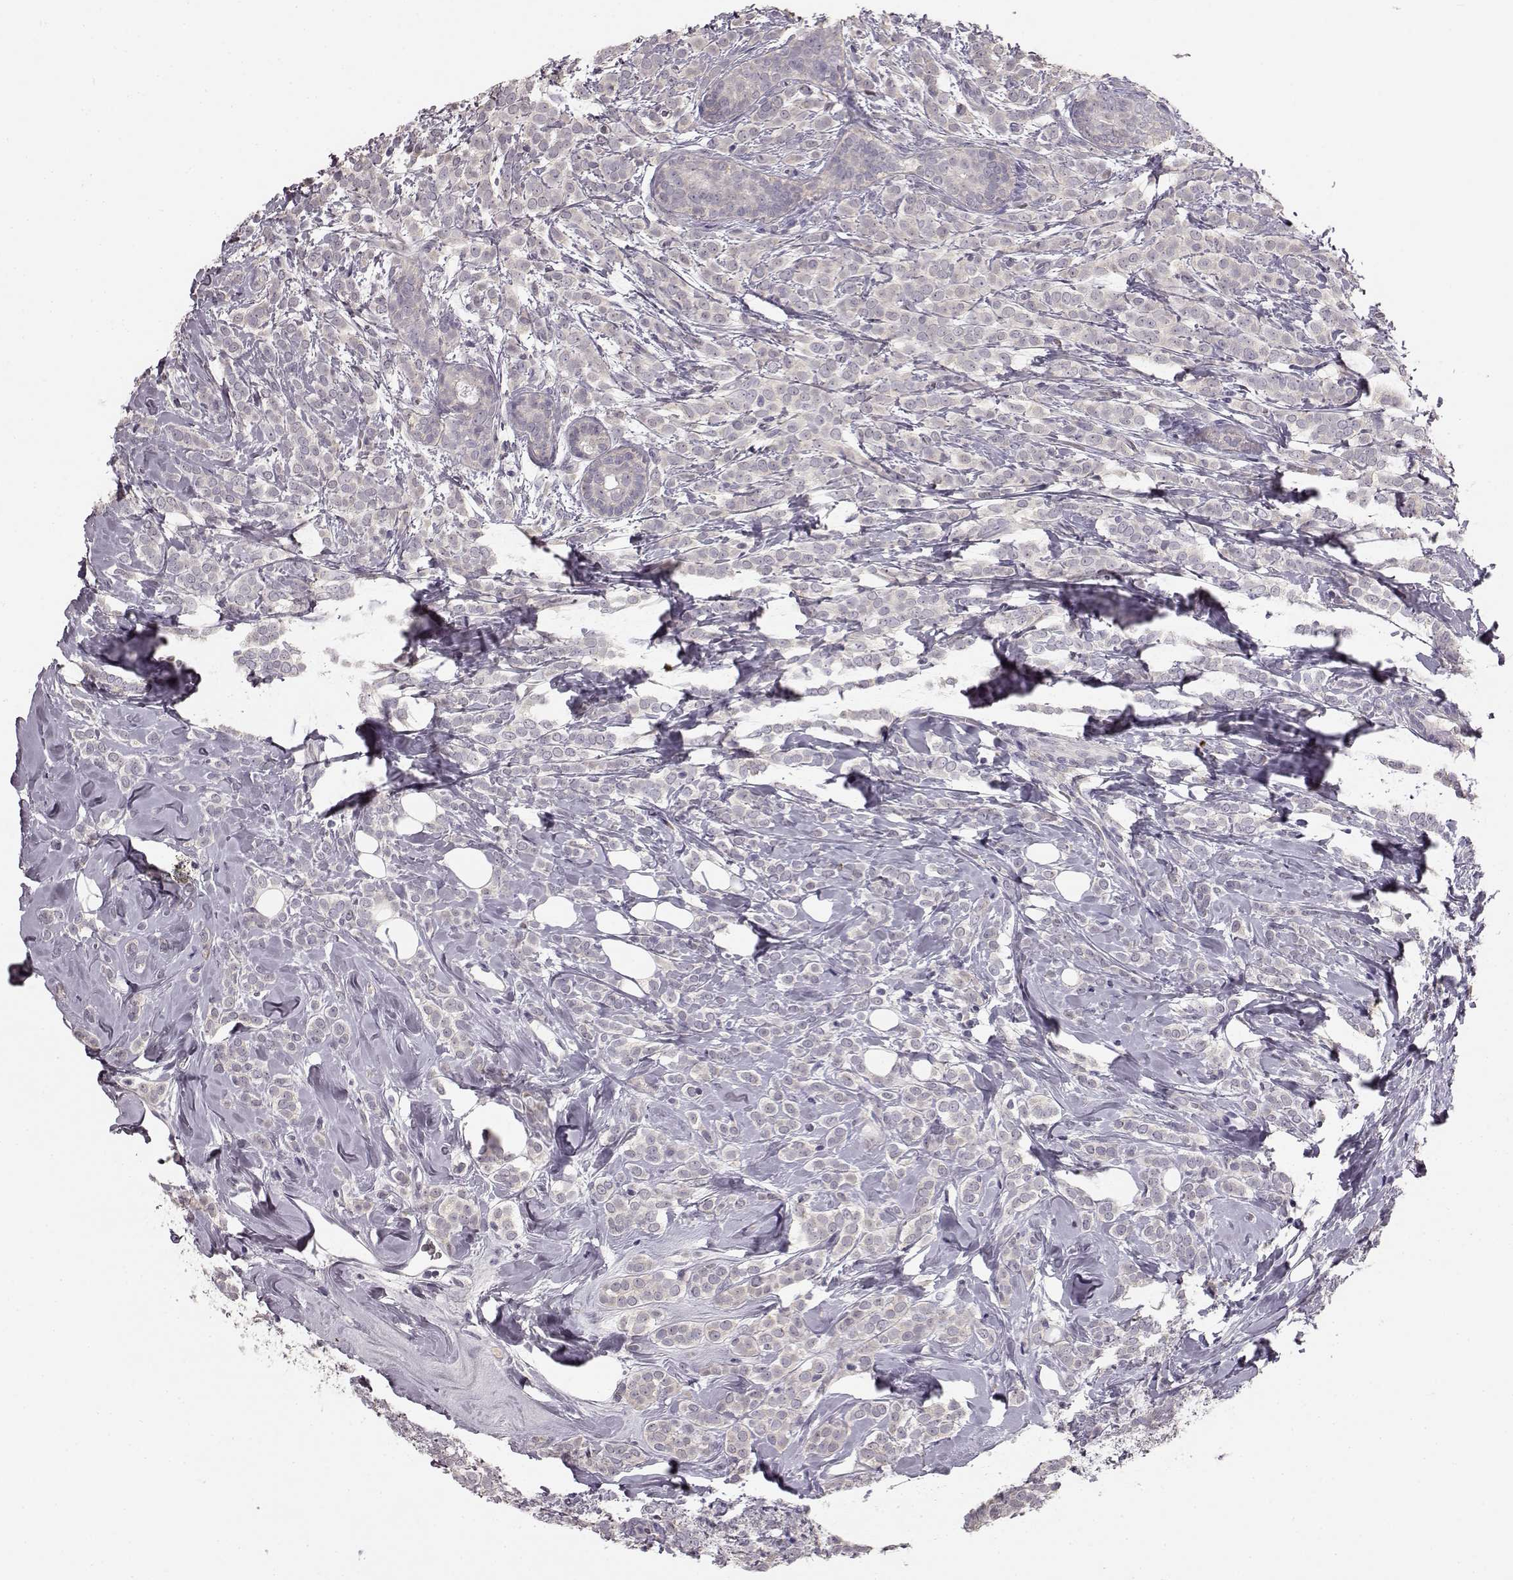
{"staining": {"intensity": "negative", "quantity": "none", "location": "none"}, "tissue": "breast cancer", "cell_type": "Tumor cells", "image_type": "cancer", "snomed": [{"axis": "morphology", "description": "Lobular carcinoma"}, {"axis": "topography", "description": "Breast"}], "caption": "An immunohistochemistry (IHC) histopathology image of breast lobular carcinoma is shown. There is no staining in tumor cells of breast lobular carcinoma.", "gene": "BFSP2", "patient": {"sex": "female", "age": 49}}